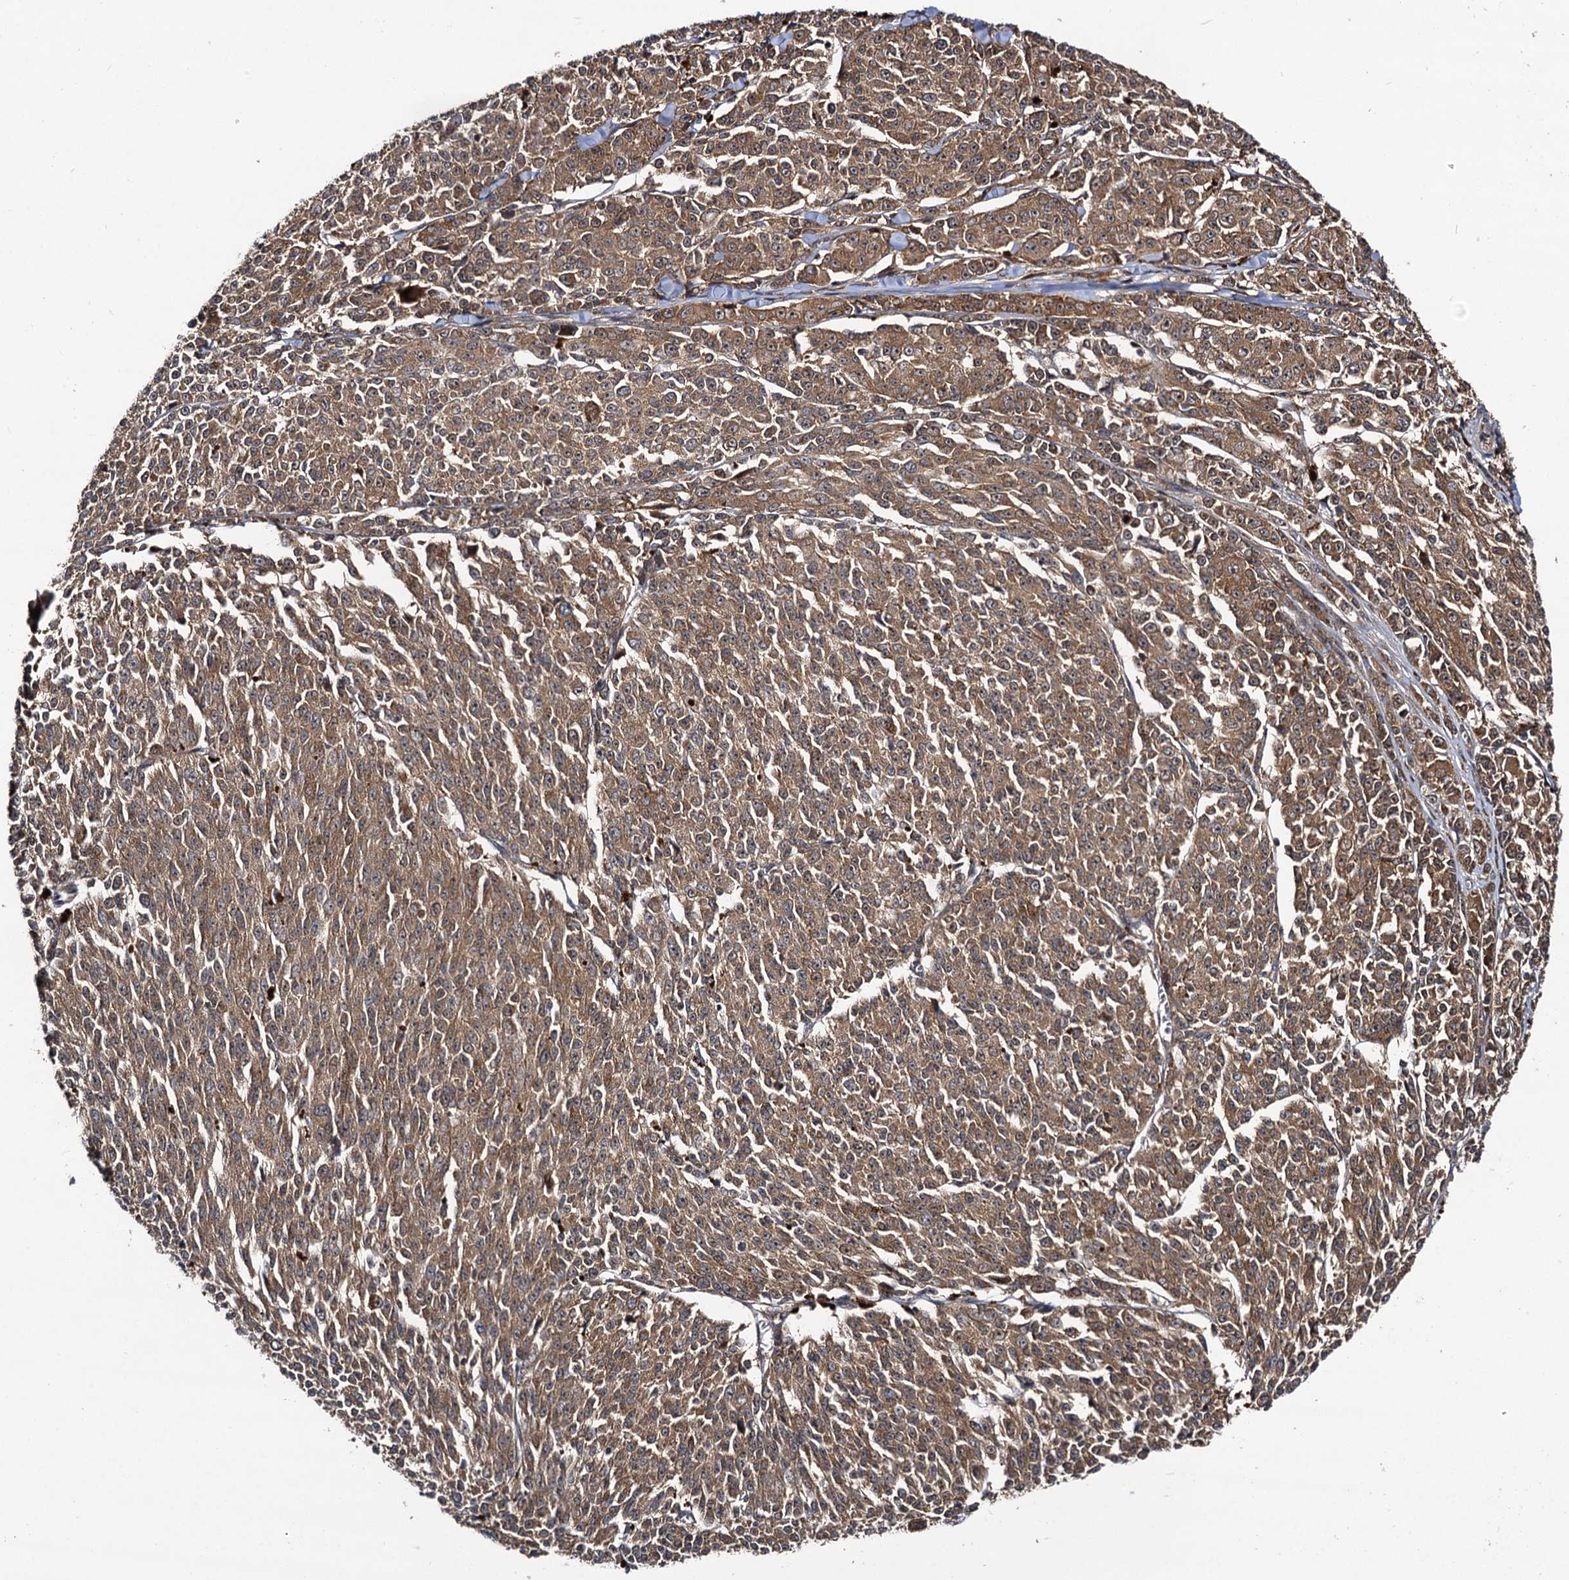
{"staining": {"intensity": "moderate", "quantity": ">75%", "location": "cytoplasmic/membranous,nuclear"}, "tissue": "melanoma", "cell_type": "Tumor cells", "image_type": "cancer", "snomed": [{"axis": "morphology", "description": "Malignant melanoma, NOS"}, {"axis": "topography", "description": "Skin"}], "caption": "Immunohistochemistry of melanoma exhibits medium levels of moderate cytoplasmic/membranous and nuclear expression in approximately >75% of tumor cells. Using DAB (brown) and hematoxylin (blue) stains, captured at high magnification using brightfield microscopy.", "gene": "KXD1", "patient": {"sex": "female", "age": 52}}